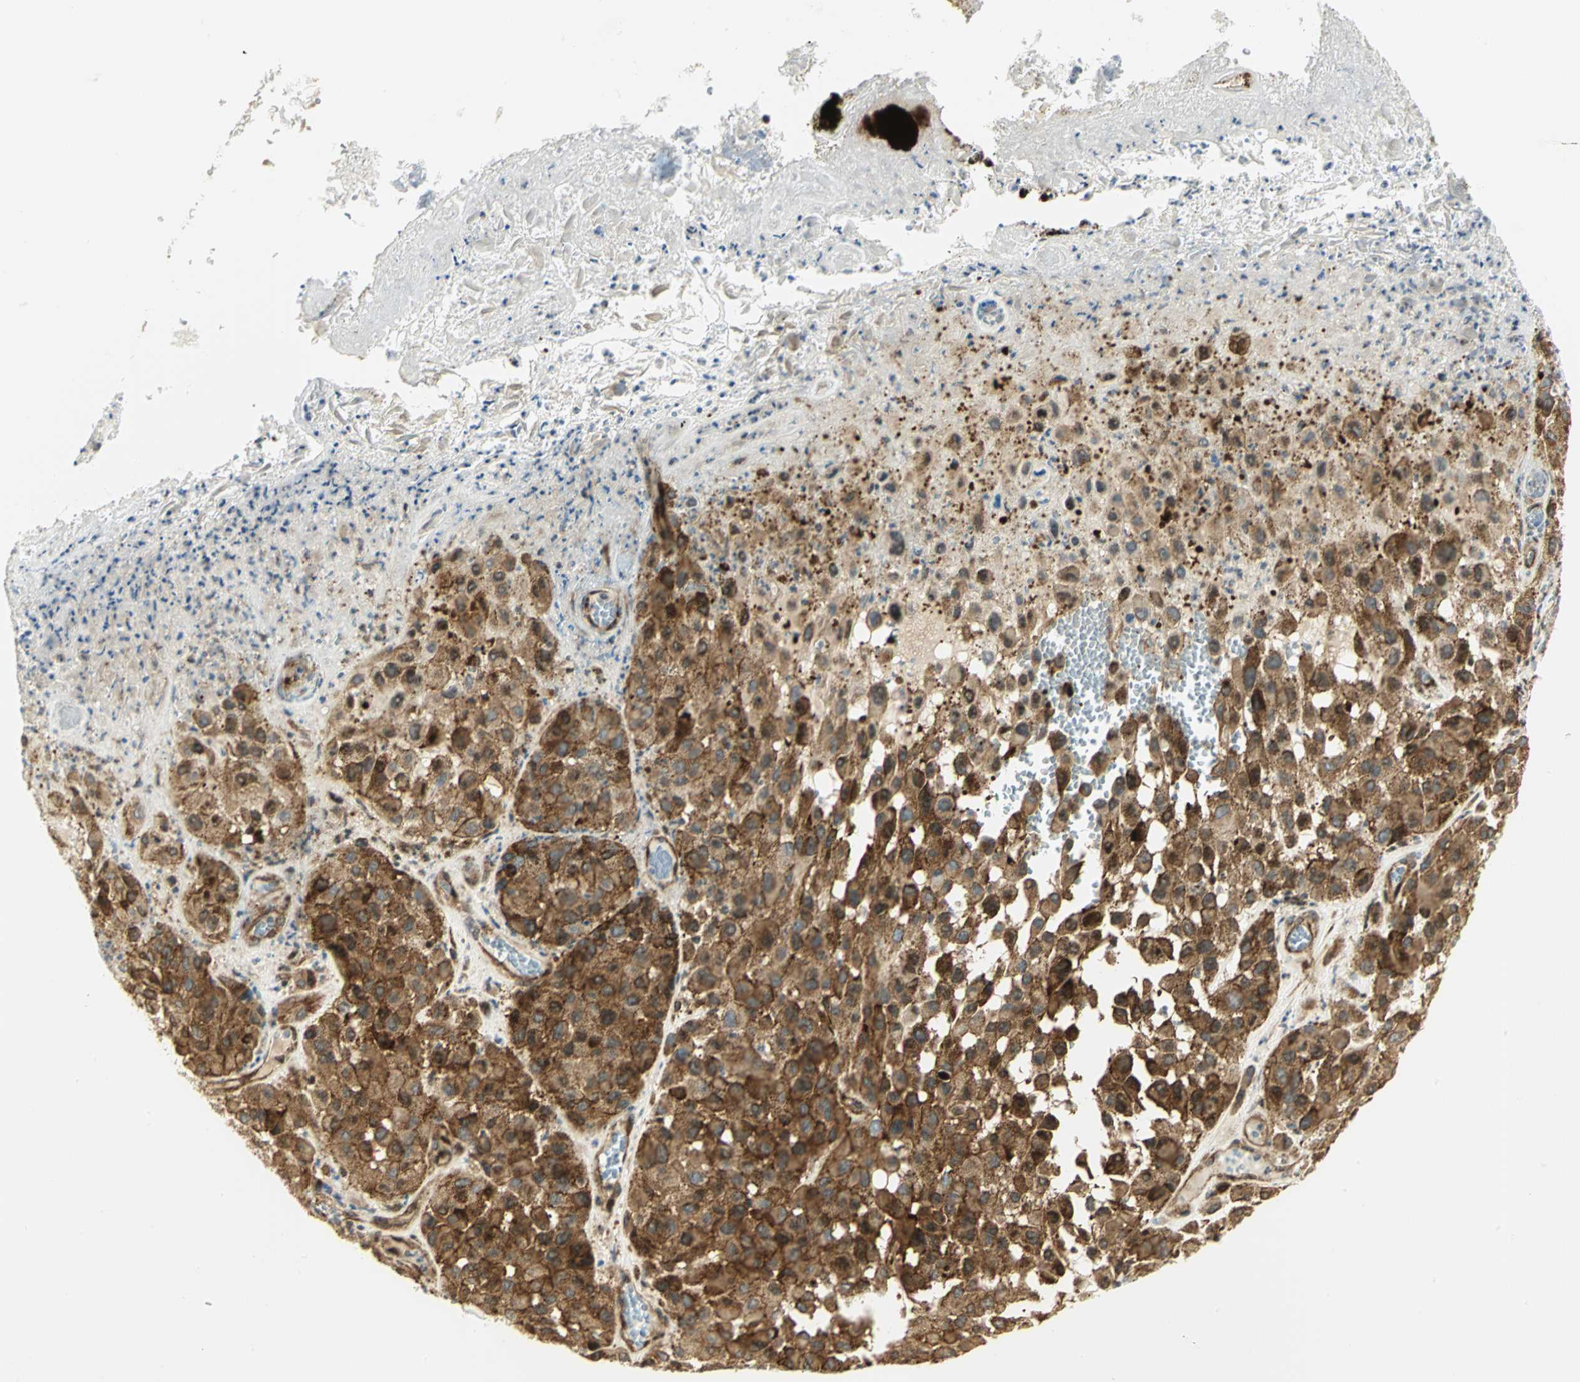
{"staining": {"intensity": "strong", "quantity": ">75%", "location": "cytoplasmic/membranous"}, "tissue": "melanoma", "cell_type": "Tumor cells", "image_type": "cancer", "snomed": [{"axis": "morphology", "description": "Malignant melanoma, NOS"}, {"axis": "topography", "description": "Skin"}], "caption": "Immunohistochemistry (IHC) histopathology image of neoplastic tissue: human melanoma stained using immunohistochemistry displays high levels of strong protein expression localized specifically in the cytoplasmic/membranous of tumor cells, appearing as a cytoplasmic/membranous brown color.", "gene": "EEA1", "patient": {"sex": "female", "age": 21}}